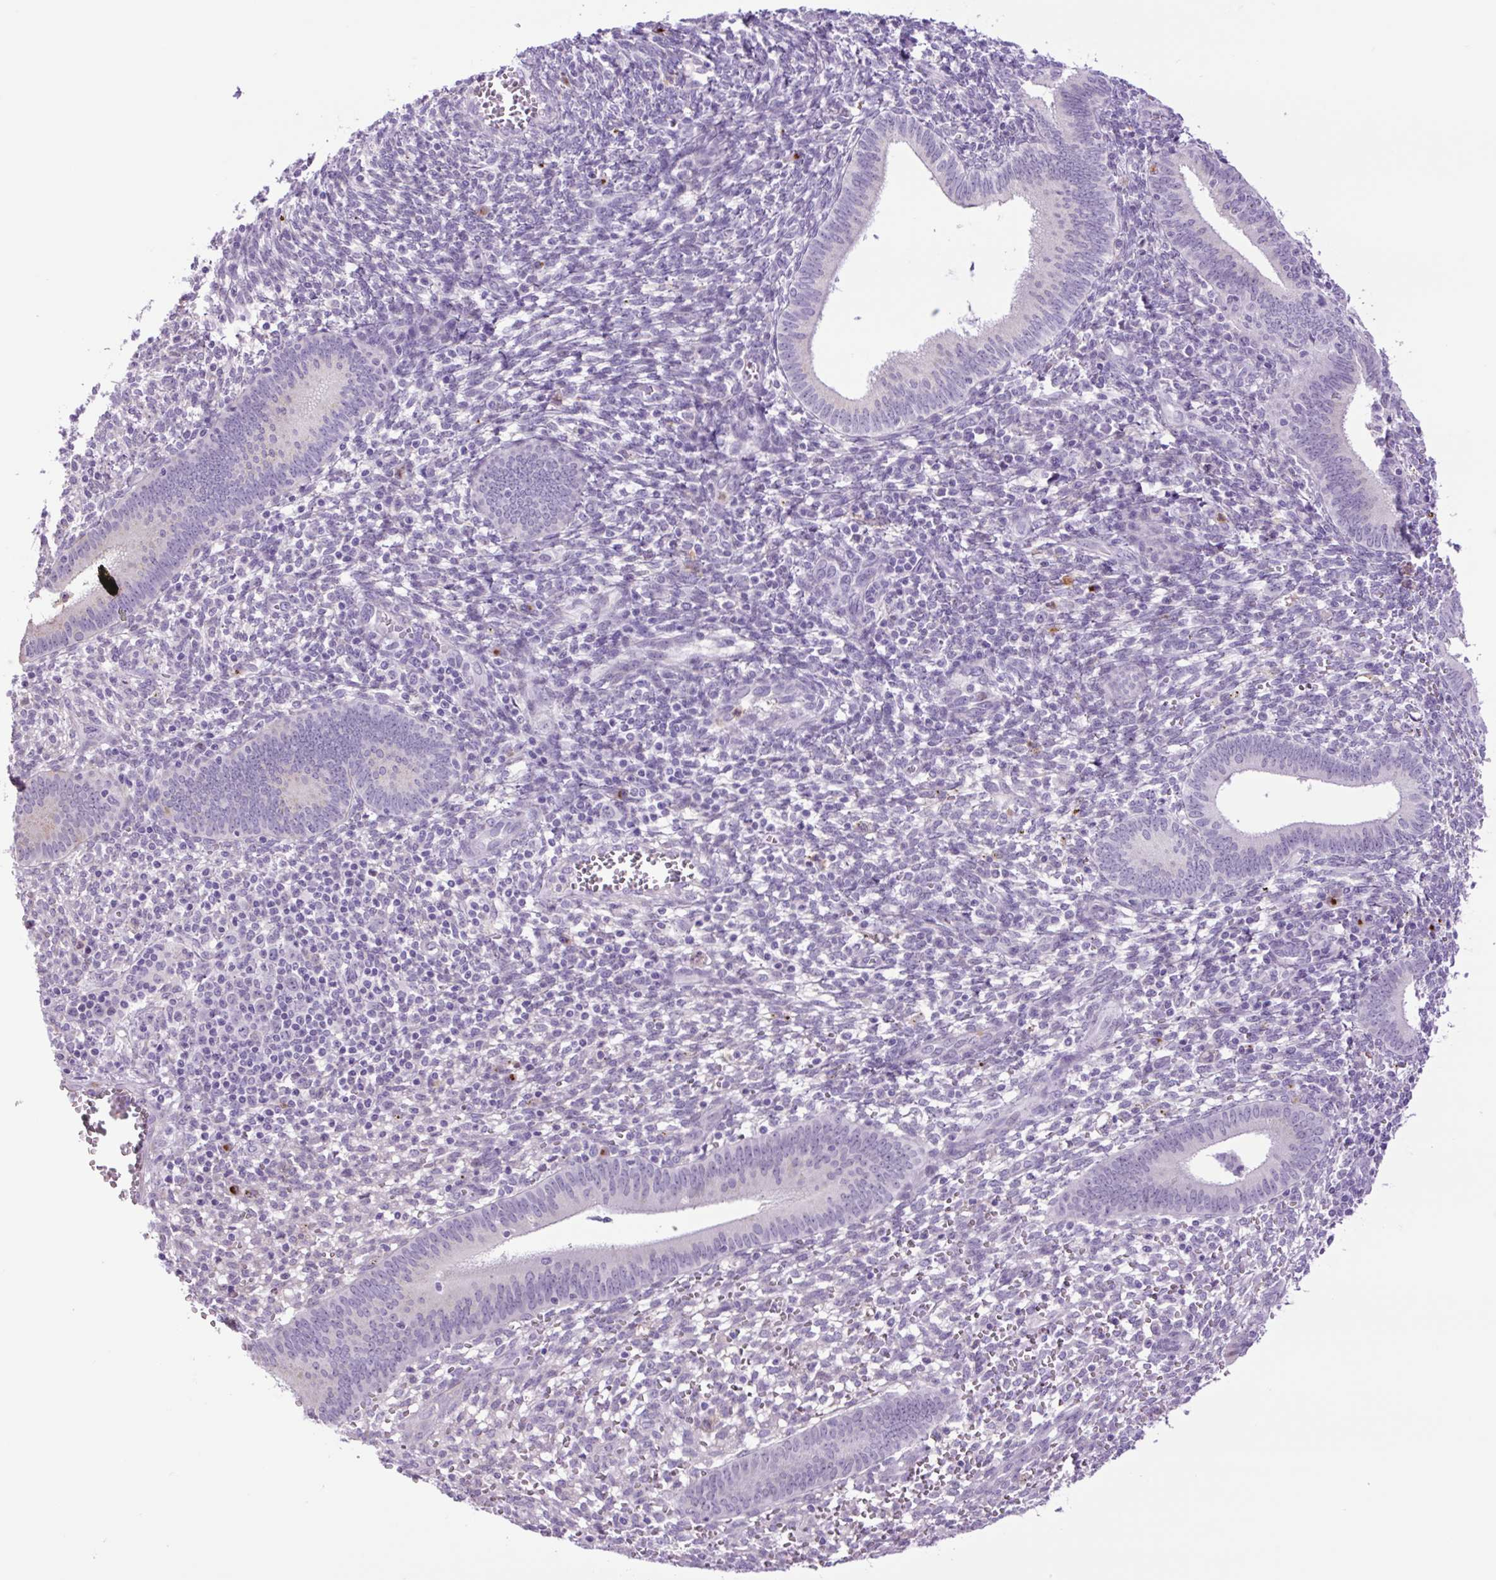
{"staining": {"intensity": "negative", "quantity": "none", "location": "none"}, "tissue": "endometrium", "cell_type": "Cells in endometrial stroma", "image_type": "normal", "snomed": [{"axis": "morphology", "description": "Normal tissue, NOS"}, {"axis": "topography", "description": "Endometrium"}], "caption": "Cells in endometrial stroma show no significant staining in benign endometrium. (Brightfield microscopy of DAB (3,3'-diaminobenzidine) IHC at high magnification).", "gene": "MFSD3", "patient": {"sex": "female", "age": 41}}